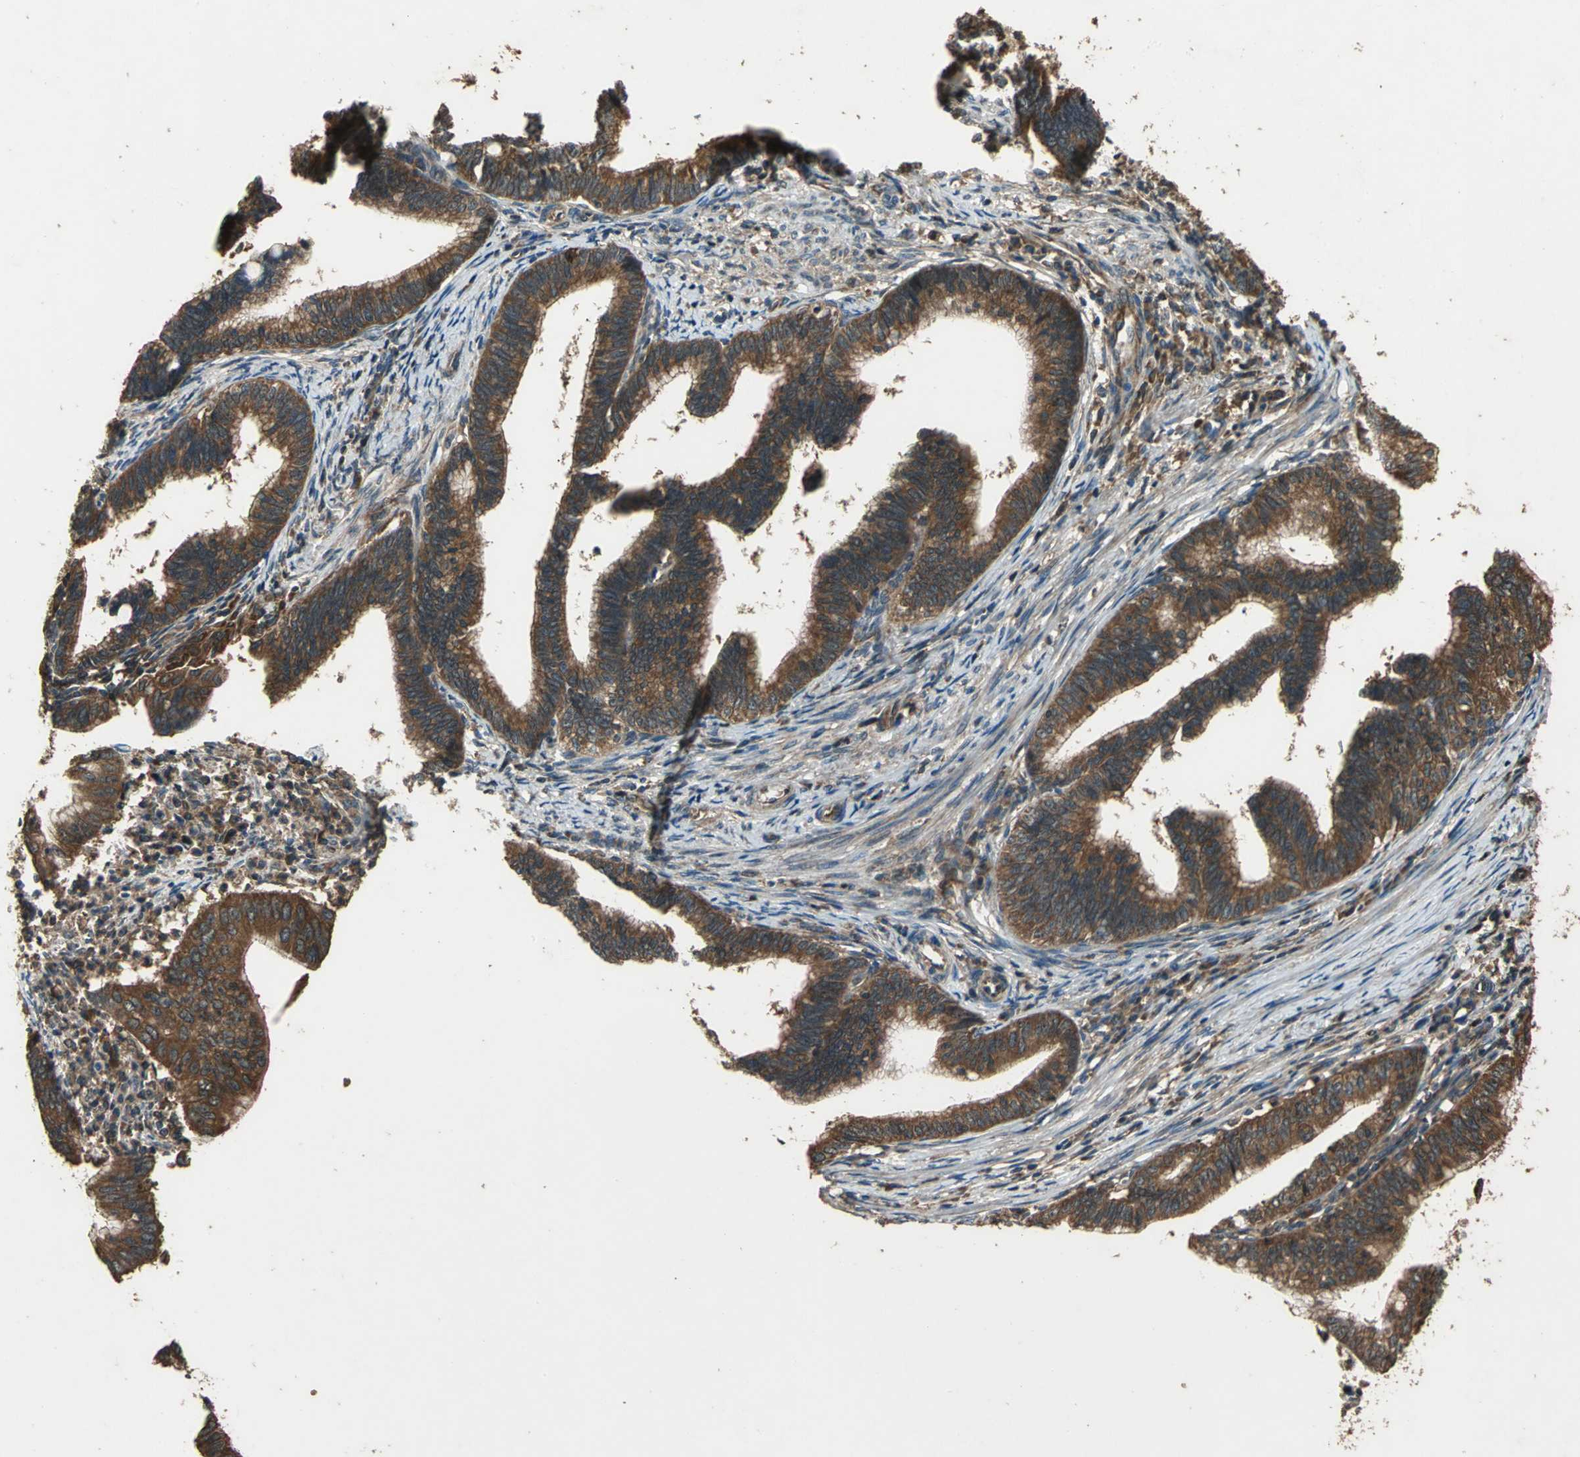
{"staining": {"intensity": "strong", "quantity": ">75%", "location": "cytoplasmic/membranous"}, "tissue": "cervical cancer", "cell_type": "Tumor cells", "image_type": "cancer", "snomed": [{"axis": "morphology", "description": "Adenocarcinoma, NOS"}, {"axis": "topography", "description": "Cervix"}], "caption": "Human cervical adenocarcinoma stained for a protein (brown) exhibits strong cytoplasmic/membranous positive staining in approximately >75% of tumor cells.", "gene": "ZNF608", "patient": {"sex": "female", "age": 36}}